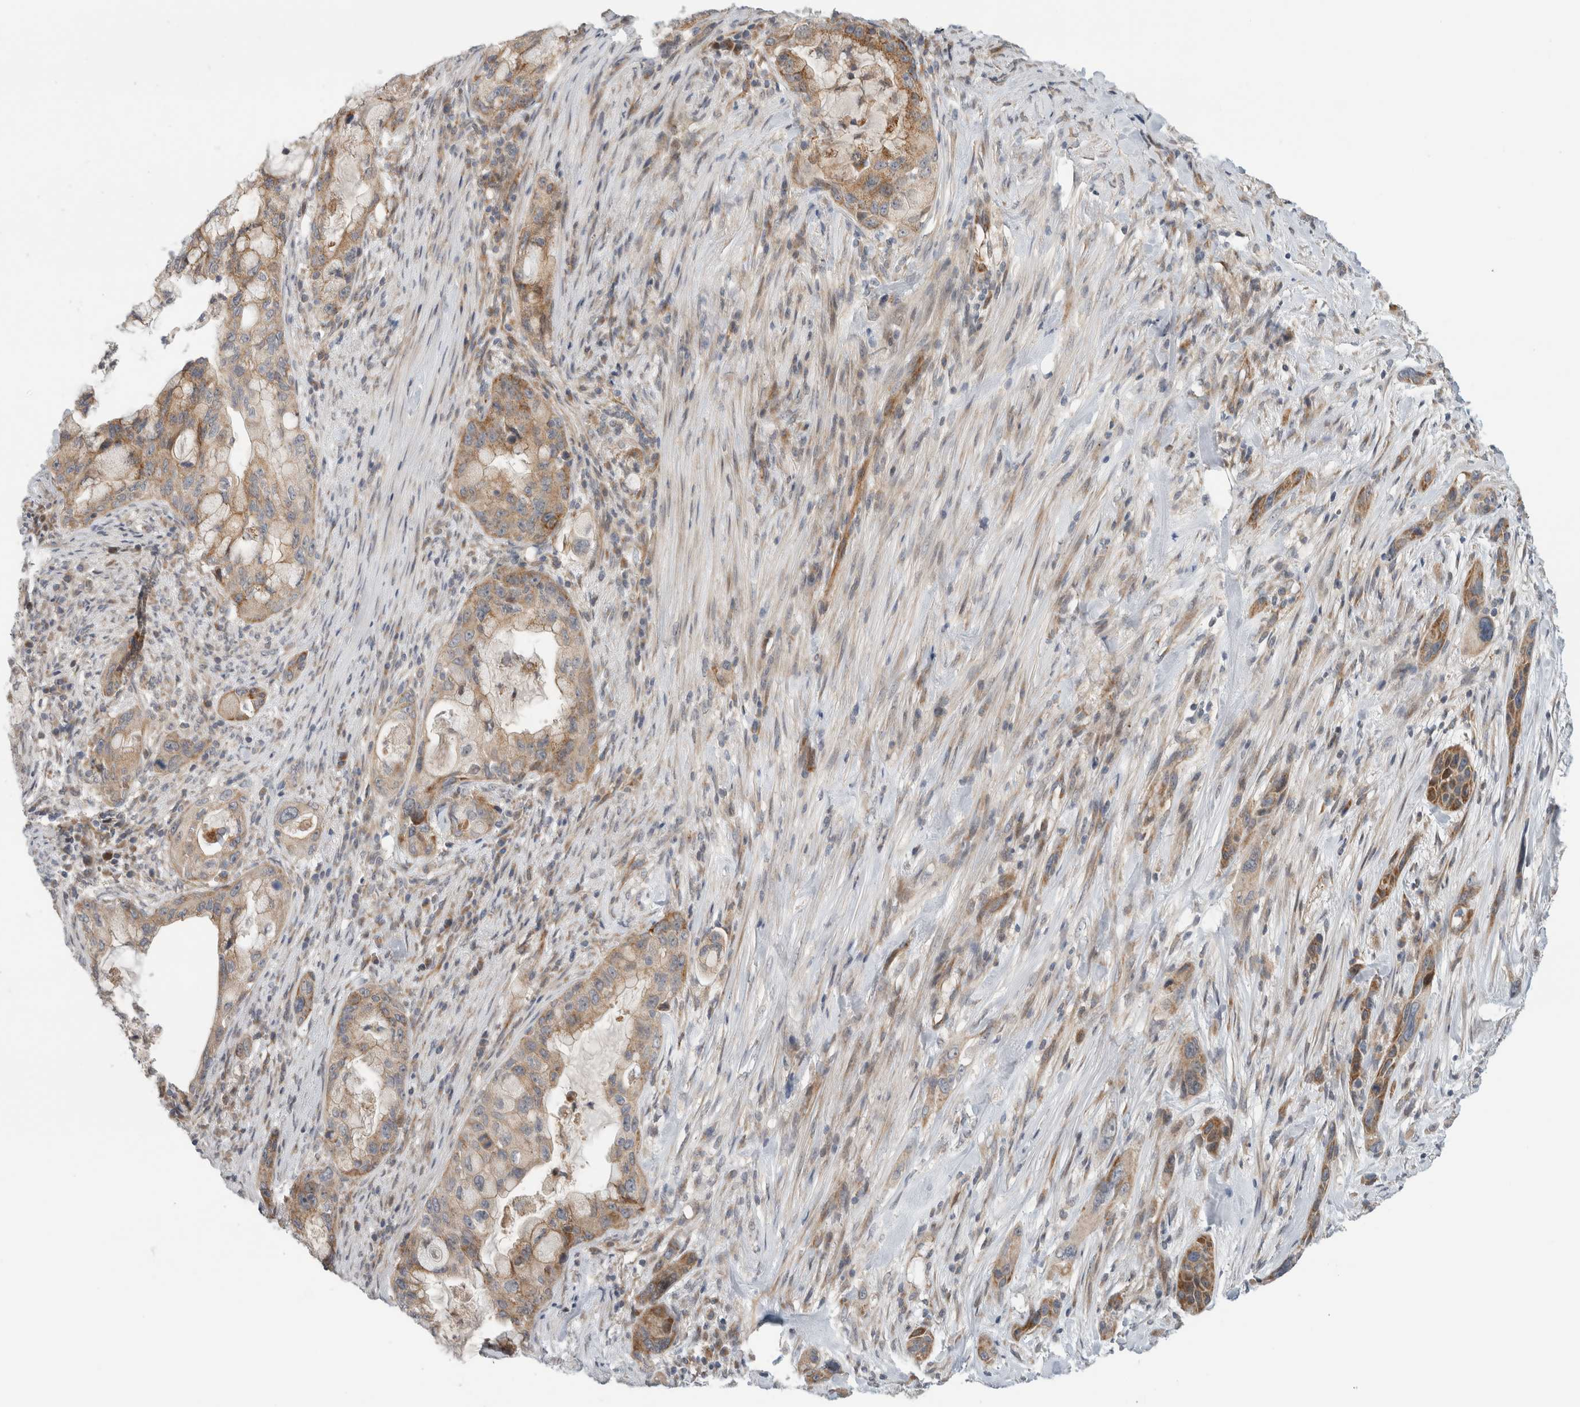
{"staining": {"intensity": "moderate", "quantity": ">75%", "location": "cytoplasmic/membranous"}, "tissue": "pancreatic cancer", "cell_type": "Tumor cells", "image_type": "cancer", "snomed": [{"axis": "morphology", "description": "Adenocarcinoma, NOS"}, {"axis": "topography", "description": "Pancreas"}], "caption": "Immunohistochemical staining of adenocarcinoma (pancreatic) shows moderate cytoplasmic/membranous protein staining in about >75% of tumor cells. (IHC, brightfield microscopy, high magnification).", "gene": "KPNA5", "patient": {"sex": "male", "age": 53}}